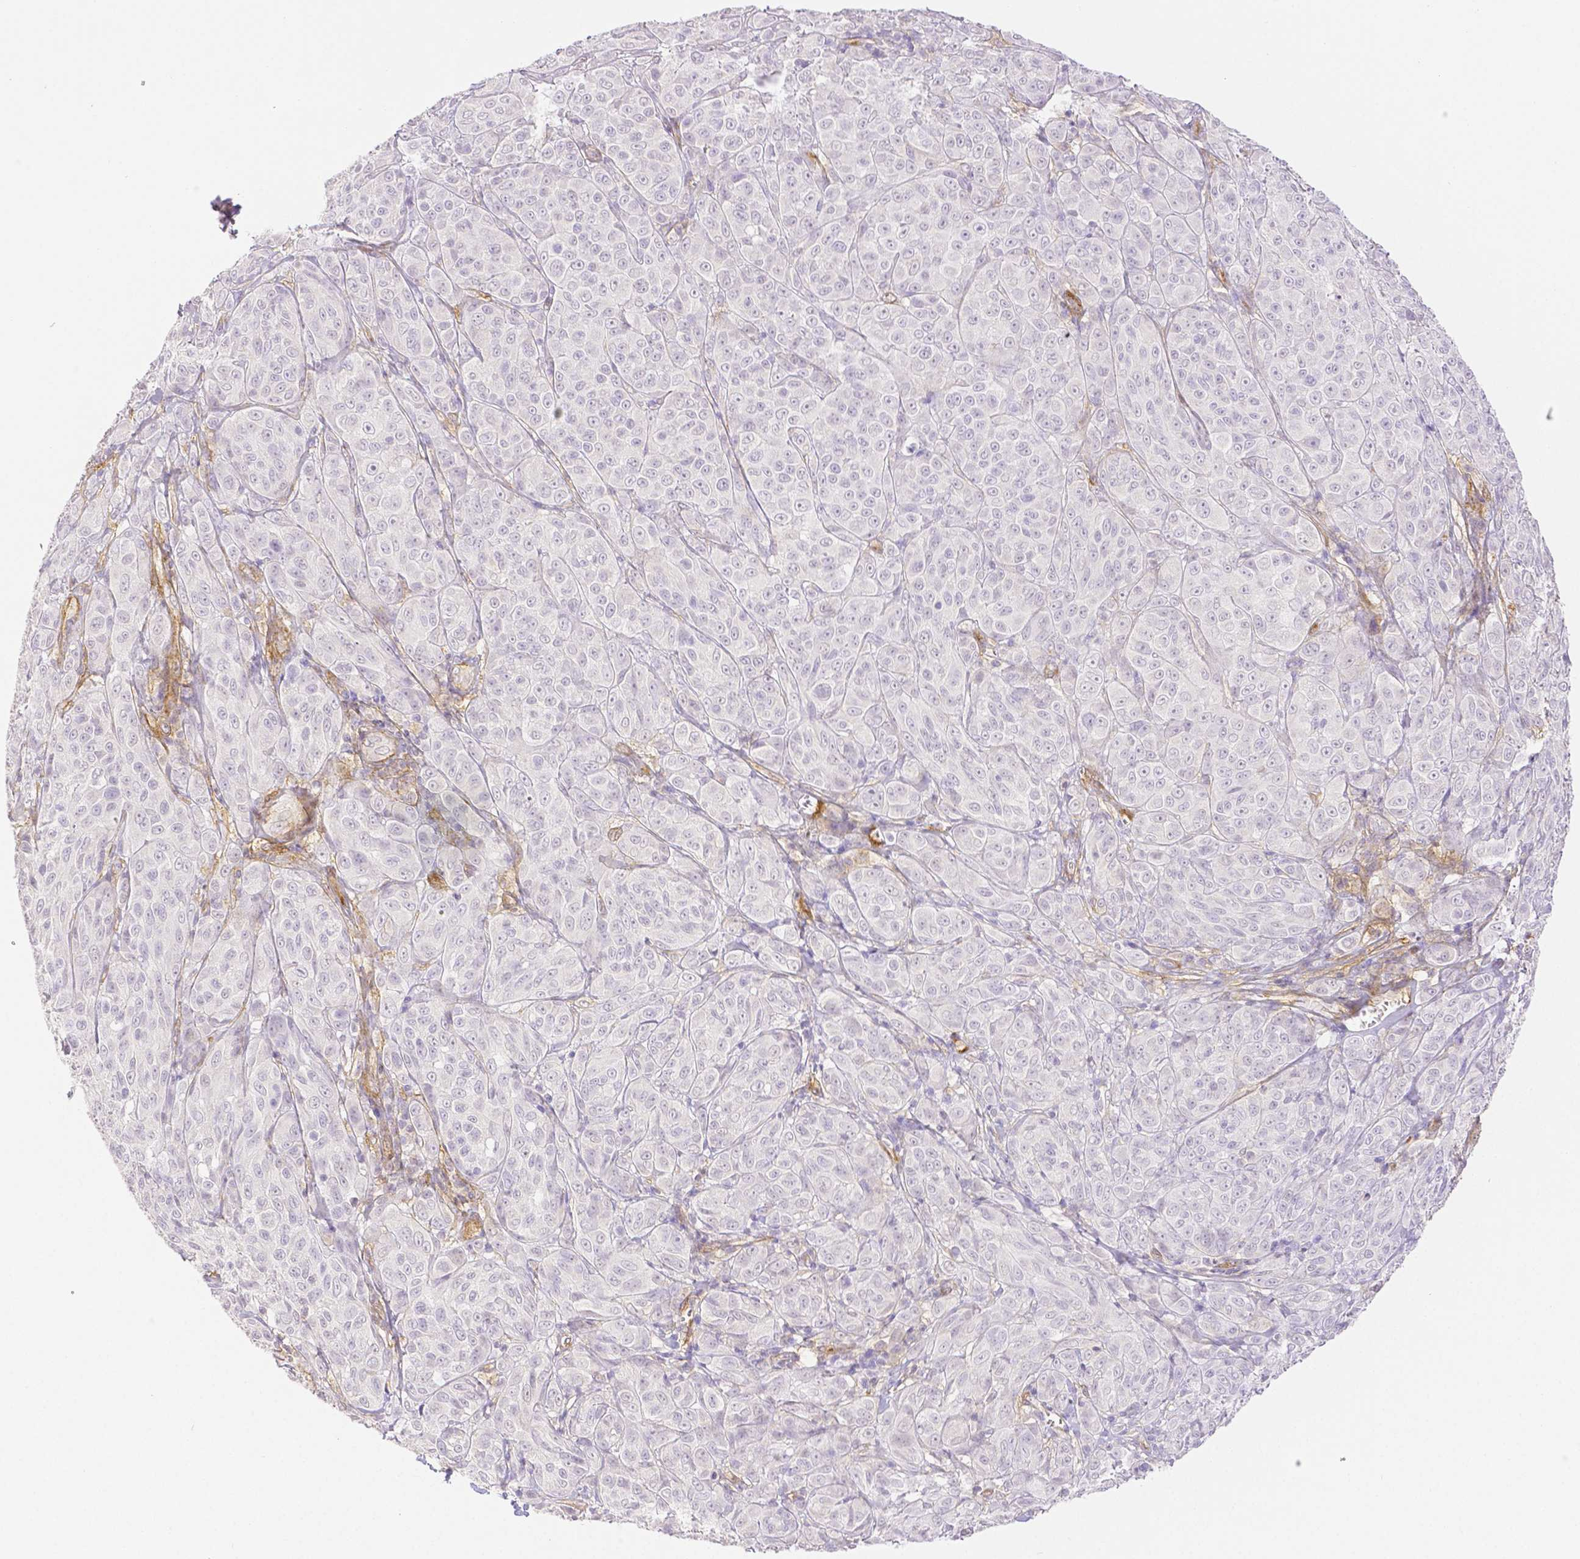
{"staining": {"intensity": "negative", "quantity": "none", "location": "none"}, "tissue": "melanoma", "cell_type": "Tumor cells", "image_type": "cancer", "snomed": [{"axis": "morphology", "description": "Malignant melanoma, NOS"}, {"axis": "topography", "description": "Skin"}], "caption": "This micrograph is of melanoma stained with immunohistochemistry to label a protein in brown with the nuclei are counter-stained blue. There is no expression in tumor cells.", "gene": "THY1", "patient": {"sex": "male", "age": 89}}